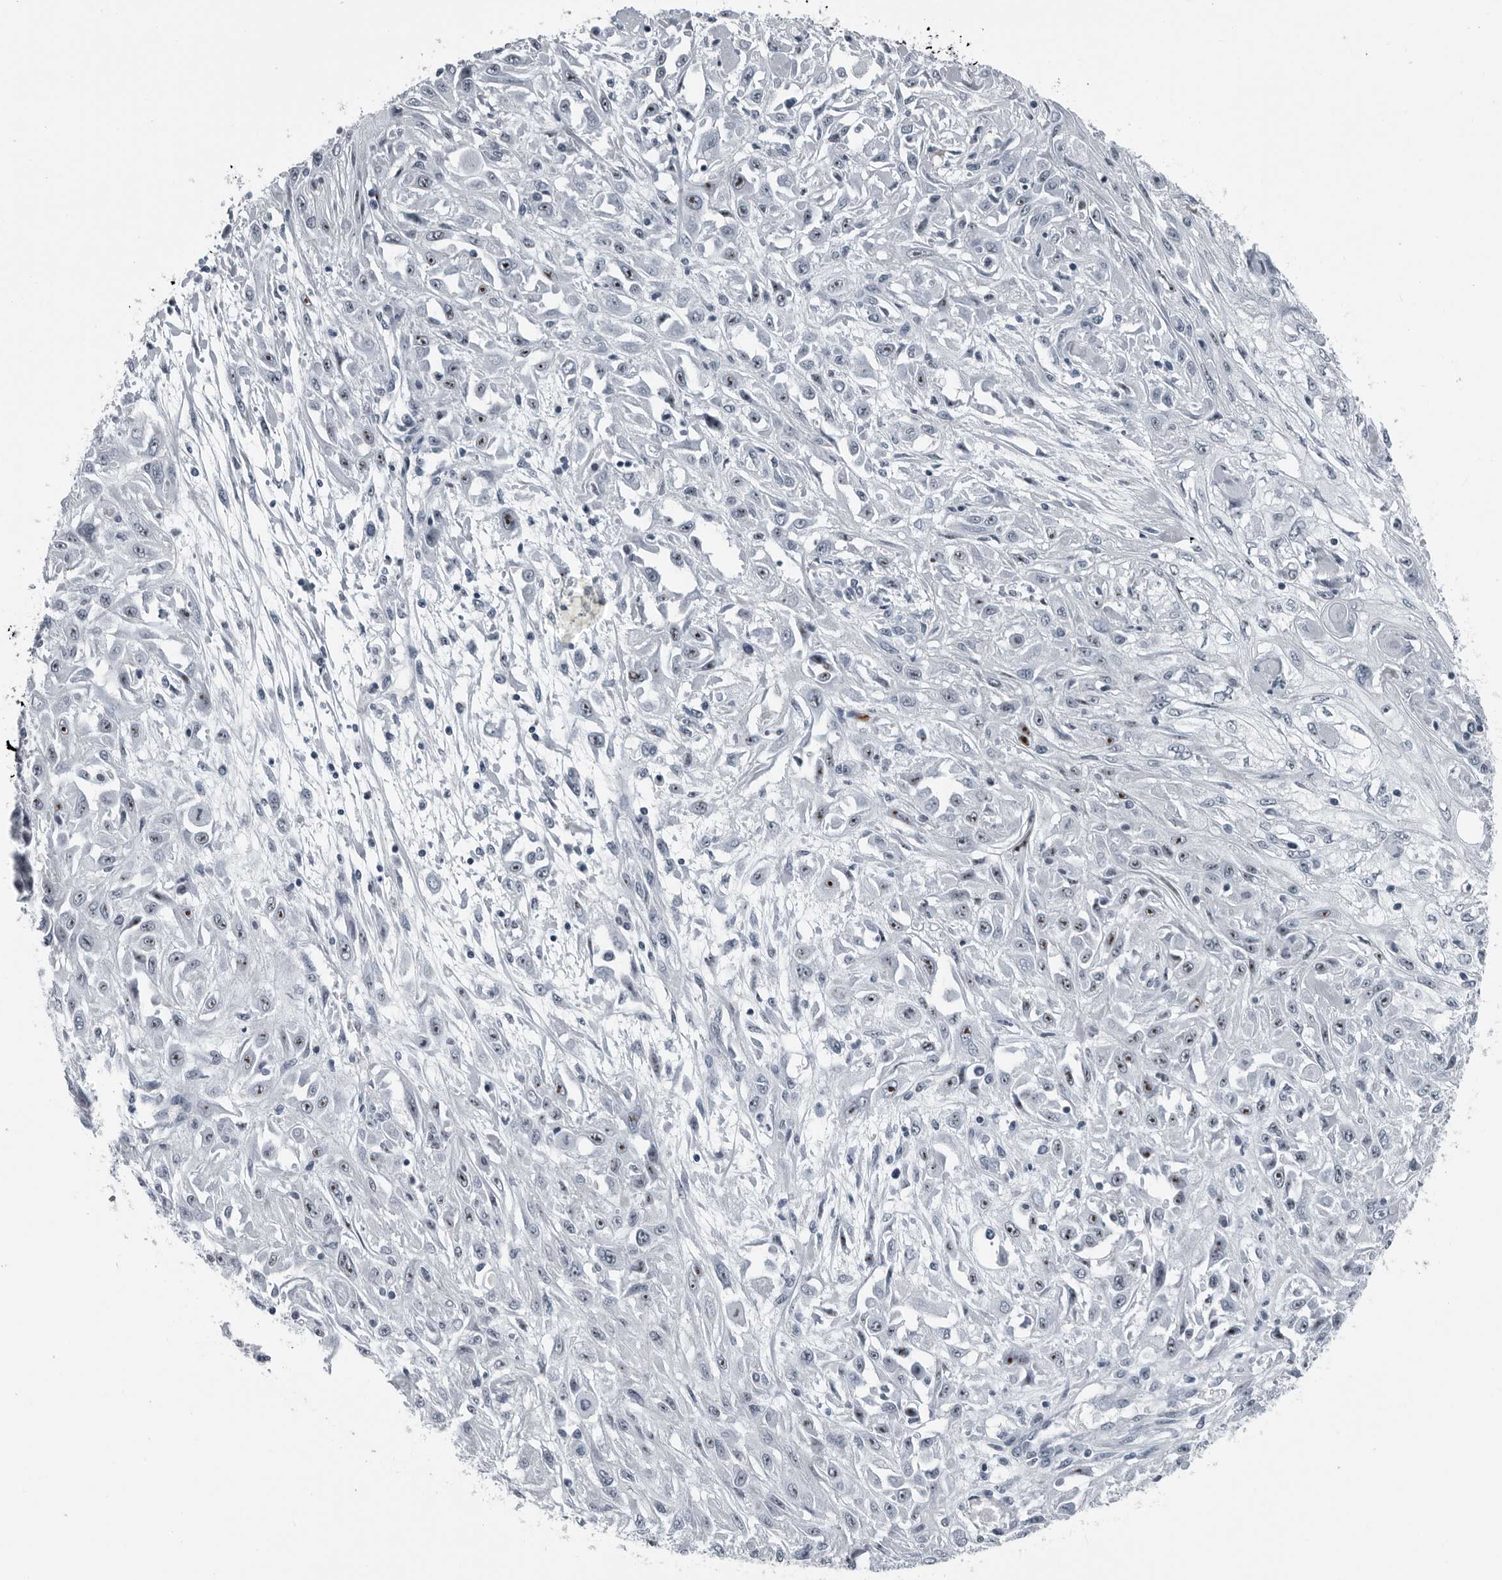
{"staining": {"intensity": "moderate", "quantity": "25%-75%", "location": "nuclear"}, "tissue": "skin cancer", "cell_type": "Tumor cells", "image_type": "cancer", "snomed": [{"axis": "morphology", "description": "Squamous cell carcinoma, NOS"}, {"axis": "morphology", "description": "Squamous cell carcinoma, metastatic, NOS"}, {"axis": "topography", "description": "Skin"}, {"axis": "topography", "description": "Lymph node"}], "caption": "High-power microscopy captured an IHC image of metastatic squamous cell carcinoma (skin), revealing moderate nuclear staining in about 25%-75% of tumor cells.", "gene": "PDCD11", "patient": {"sex": "male", "age": 75}}